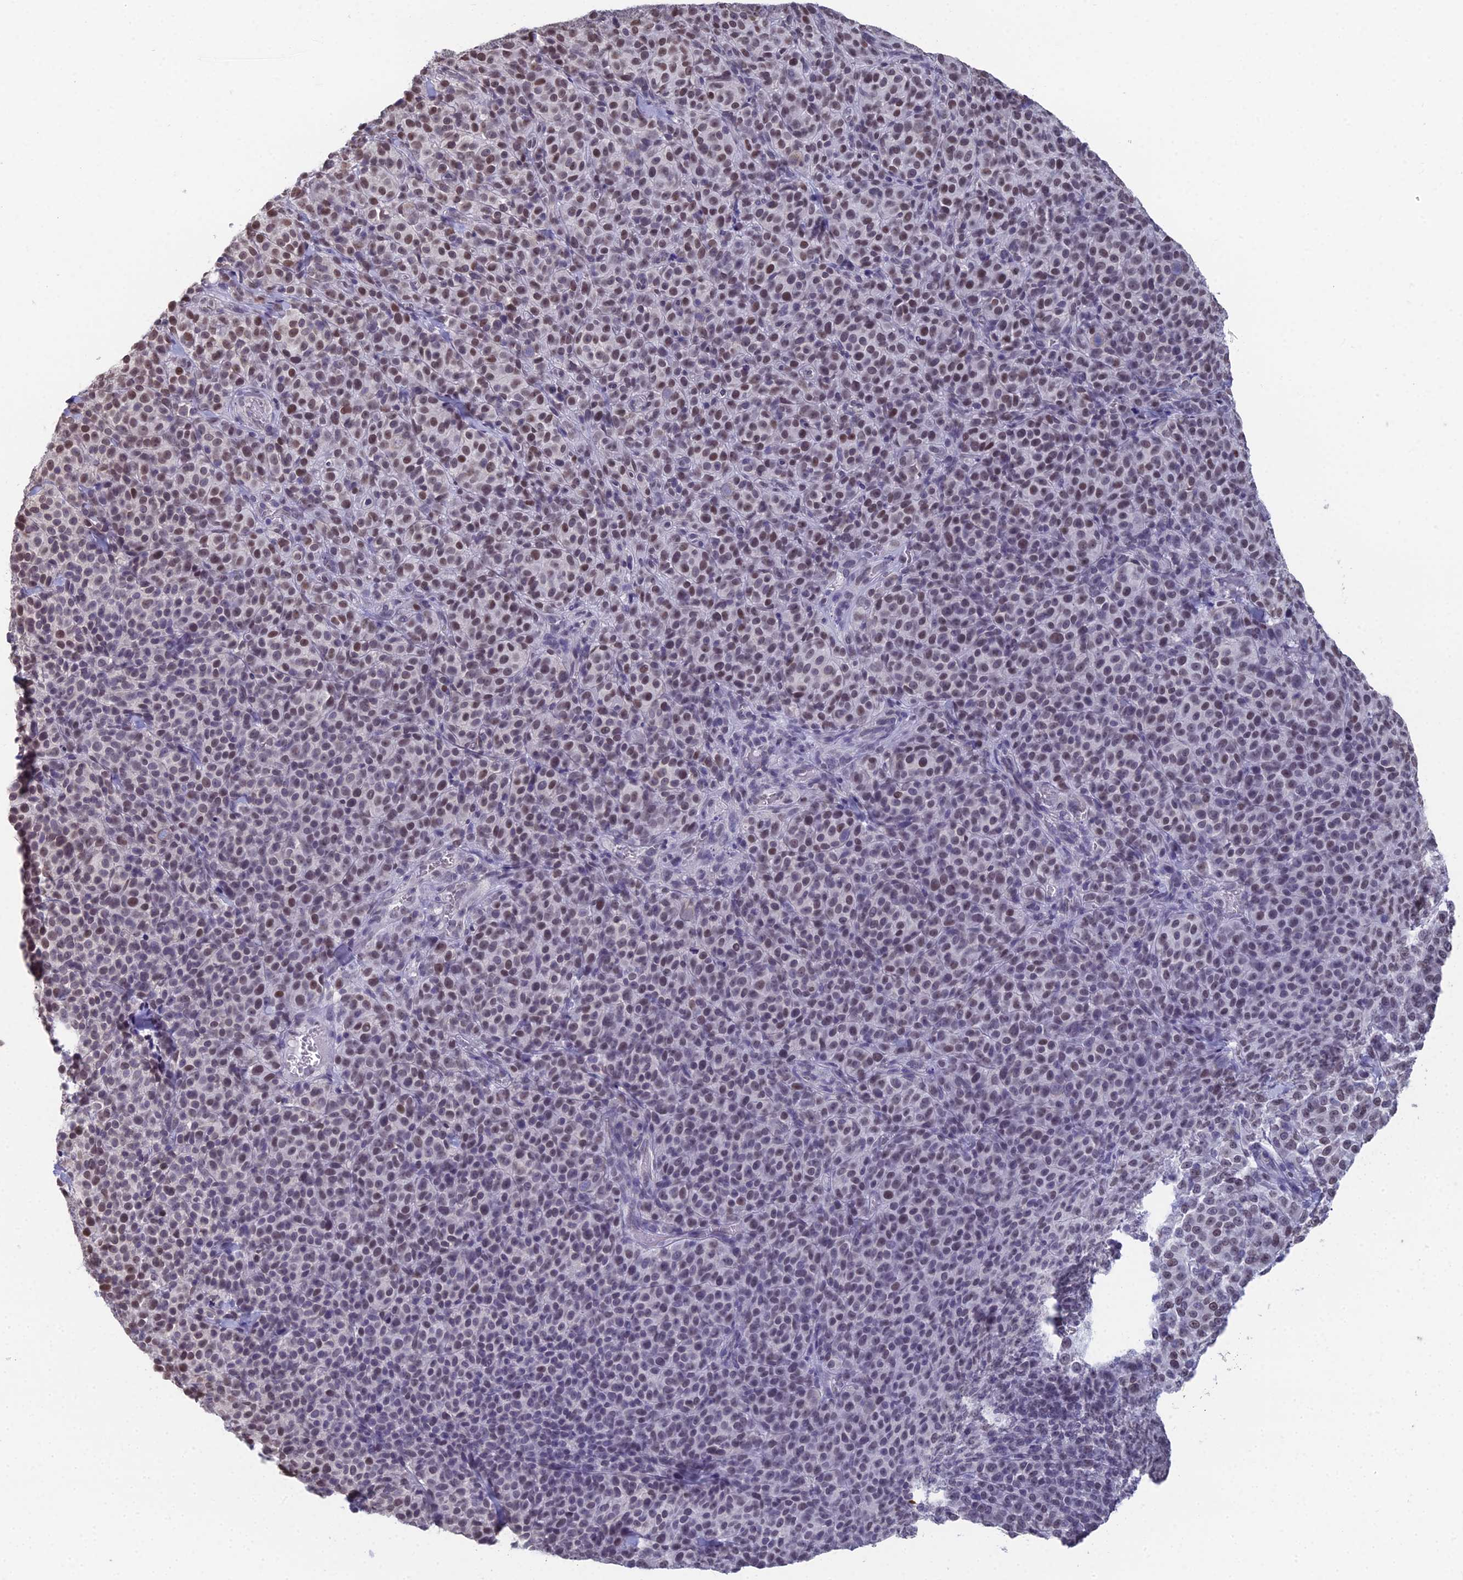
{"staining": {"intensity": "weak", "quantity": "25%-75%", "location": "nuclear"}, "tissue": "melanoma", "cell_type": "Tumor cells", "image_type": "cancer", "snomed": [{"axis": "morphology", "description": "Normal tissue, NOS"}, {"axis": "morphology", "description": "Malignant melanoma, NOS"}, {"axis": "topography", "description": "Skin"}], "caption": "IHC staining of malignant melanoma, which displays low levels of weak nuclear expression in approximately 25%-75% of tumor cells indicating weak nuclear protein positivity. The staining was performed using DAB (3,3'-diaminobenzidine) (brown) for protein detection and nuclei were counterstained in hematoxylin (blue).", "gene": "CCDC97", "patient": {"sex": "female", "age": 34}}